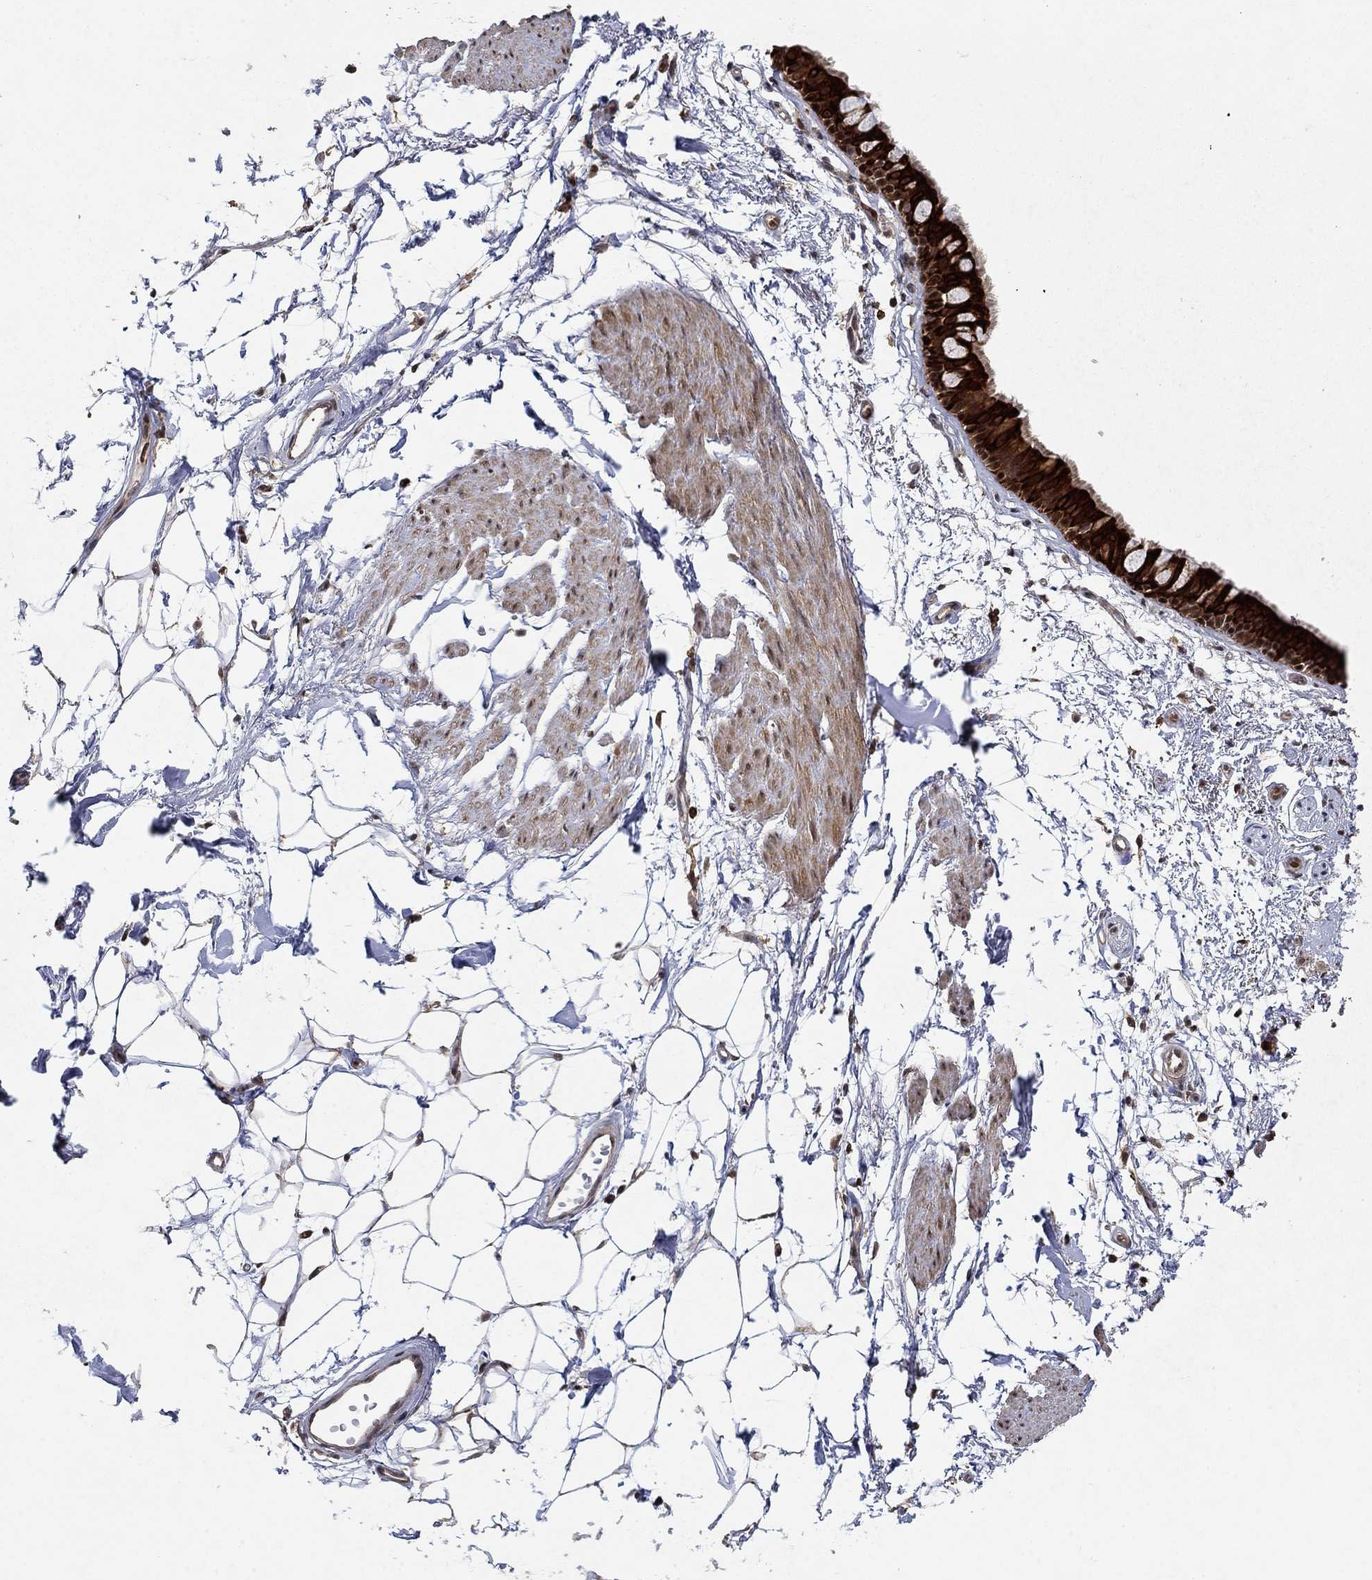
{"staining": {"intensity": "strong", "quantity": ">75%", "location": "cytoplasmic/membranous"}, "tissue": "bronchus", "cell_type": "Respiratory epithelial cells", "image_type": "normal", "snomed": [{"axis": "morphology", "description": "Normal tissue, NOS"}, {"axis": "topography", "description": "Cartilage tissue"}, {"axis": "topography", "description": "Bronchus"}], "caption": "Bronchus stained with immunohistochemistry (IHC) displays strong cytoplasmic/membranous positivity in approximately >75% of respiratory epithelial cells.", "gene": "CCDC66", "patient": {"sex": "male", "age": 66}}